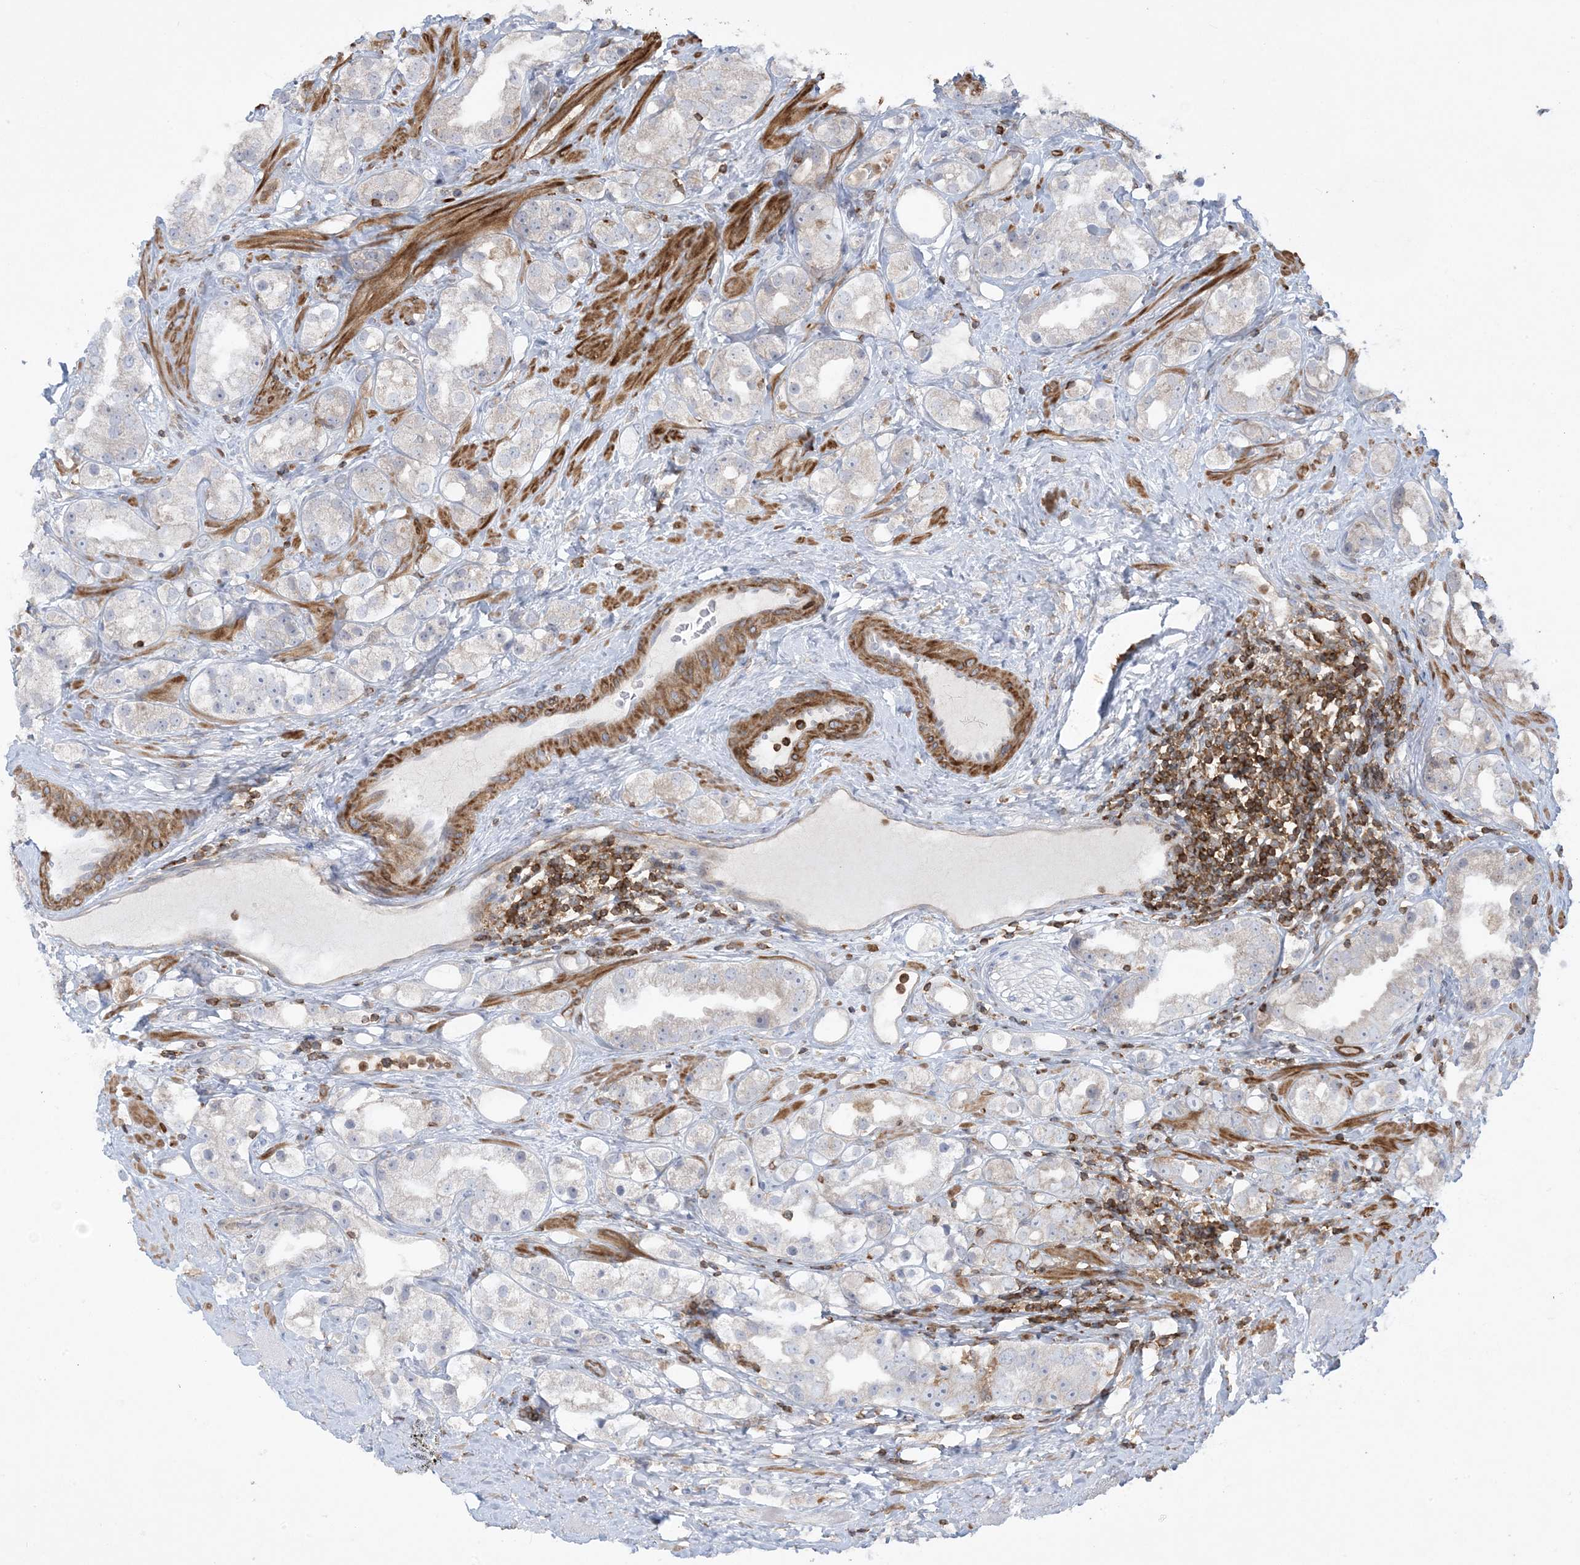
{"staining": {"intensity": "negative", "quantity": "none", "location": "none"}, "tissue": "prostate cancer", "cell_type": "Tumor cells", "image_type": "cancer", "snomed": [{"axis": "morphology", "description": "Adenocarcinoma, NOS"}, {"axis": "topography", "description": "Prostate"}], "caption": "An image of prostate cancer stained for a protein displays no brown staining in tumor cells.", "gene": "ARHGAP30", "patient": {"sex": "male", "age": 79}}